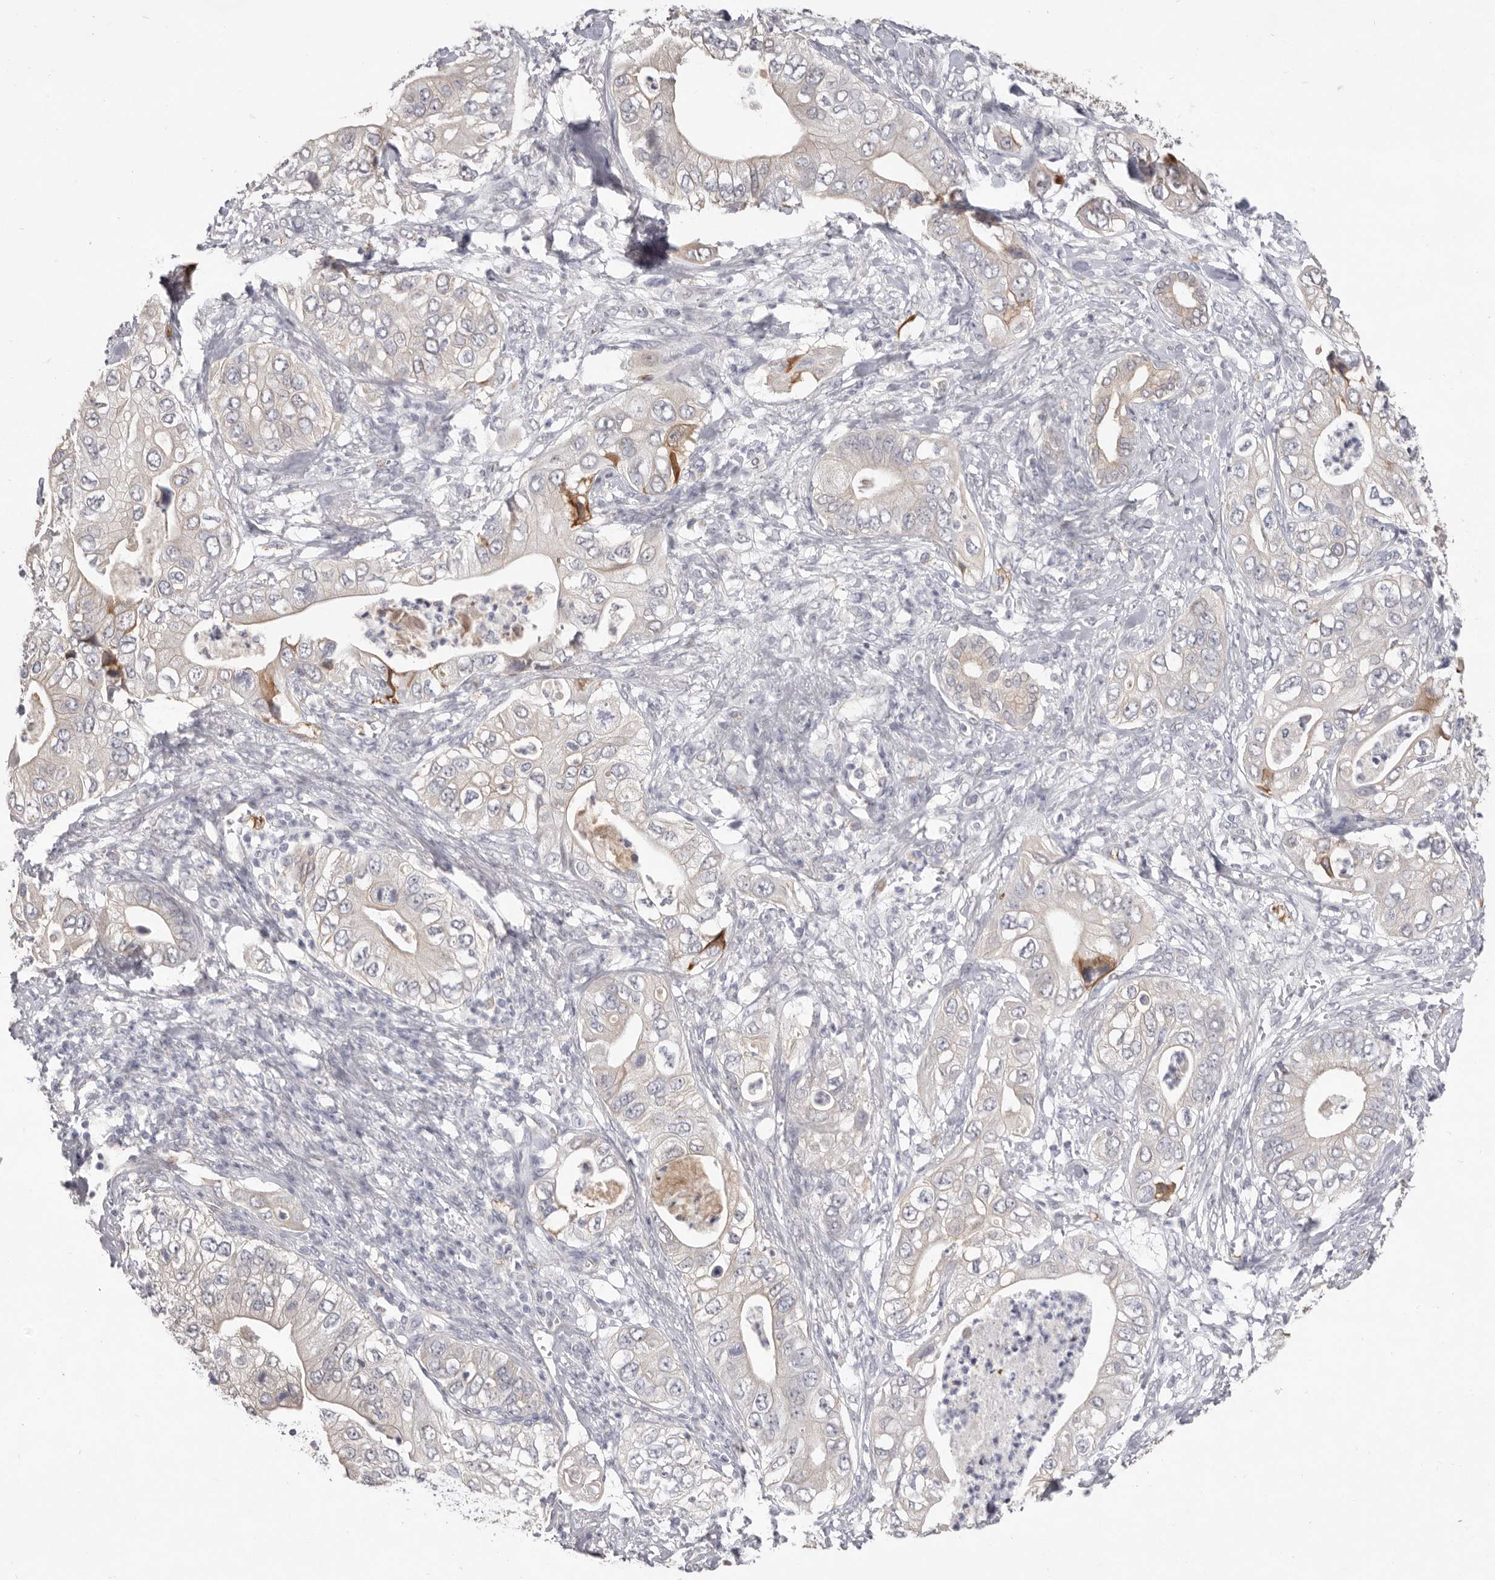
{"staining": {"intensity": "negative", "quantity": "none", "location": "none"}, "tissue": "pancreatic cancer", "cell_type": "Tumor cells", "image_type": "cancer", "snomed": [{"axis": "morphology", "description": "Adenocarcinoma, NOS"}, {"axis": "topography", "description": "Pancreas"}], "caption": "The histopathology image shows no significant expression in tumor cells of adenocarcinoma (pancreatic). The staining was performed using DAB to visualize the protein expression in brown, while the nuclei were stained in blue with hematoxylin (Magnification: 20x).", "gene": "ZYG11B", "patient": {"sex": "female", "age": 78}}